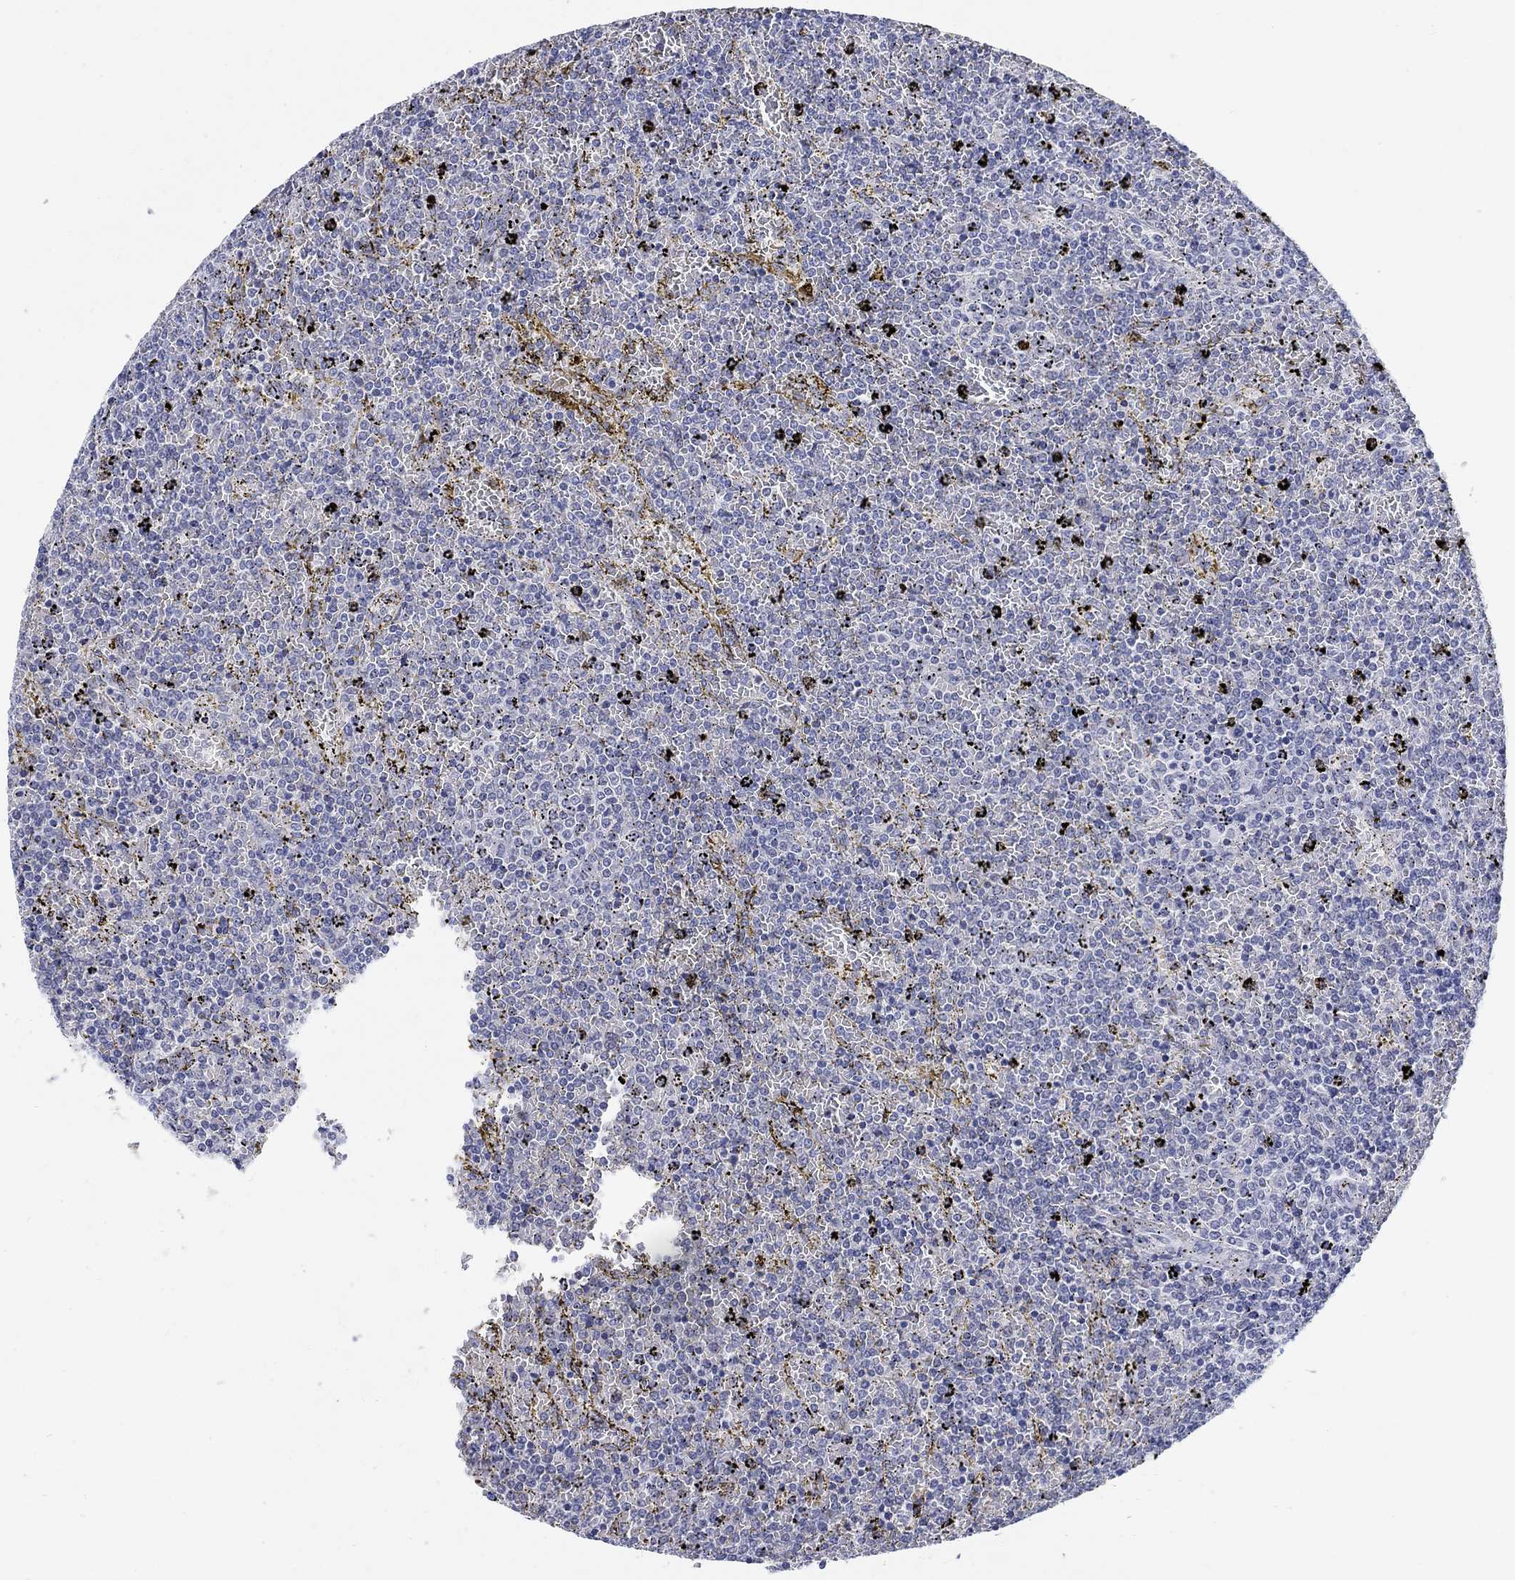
{"staining": {"intensity": "negative", "quantity": "none", "location": "none"}, "tissue": "lymphoma", "cell_type": "Tumor cells", "image_type": "cancer", "snomed": [{"axis": "morphology", "description": "Malignant lymphoma, non-Hodgkin's type, Low grade"}, {"axis": "topography", "description": "Spleen"}], "caption": "DAB (3,3'-diaminobenzidine) immunohistochemical staining of human lymphoma displays no significant expression in tumor cells. (Immunohistochemistry (ihc), brightfield microscopy, high magnification).", "gene": "ANKS1B", "patient": {"sex": "female", "age": 77}}